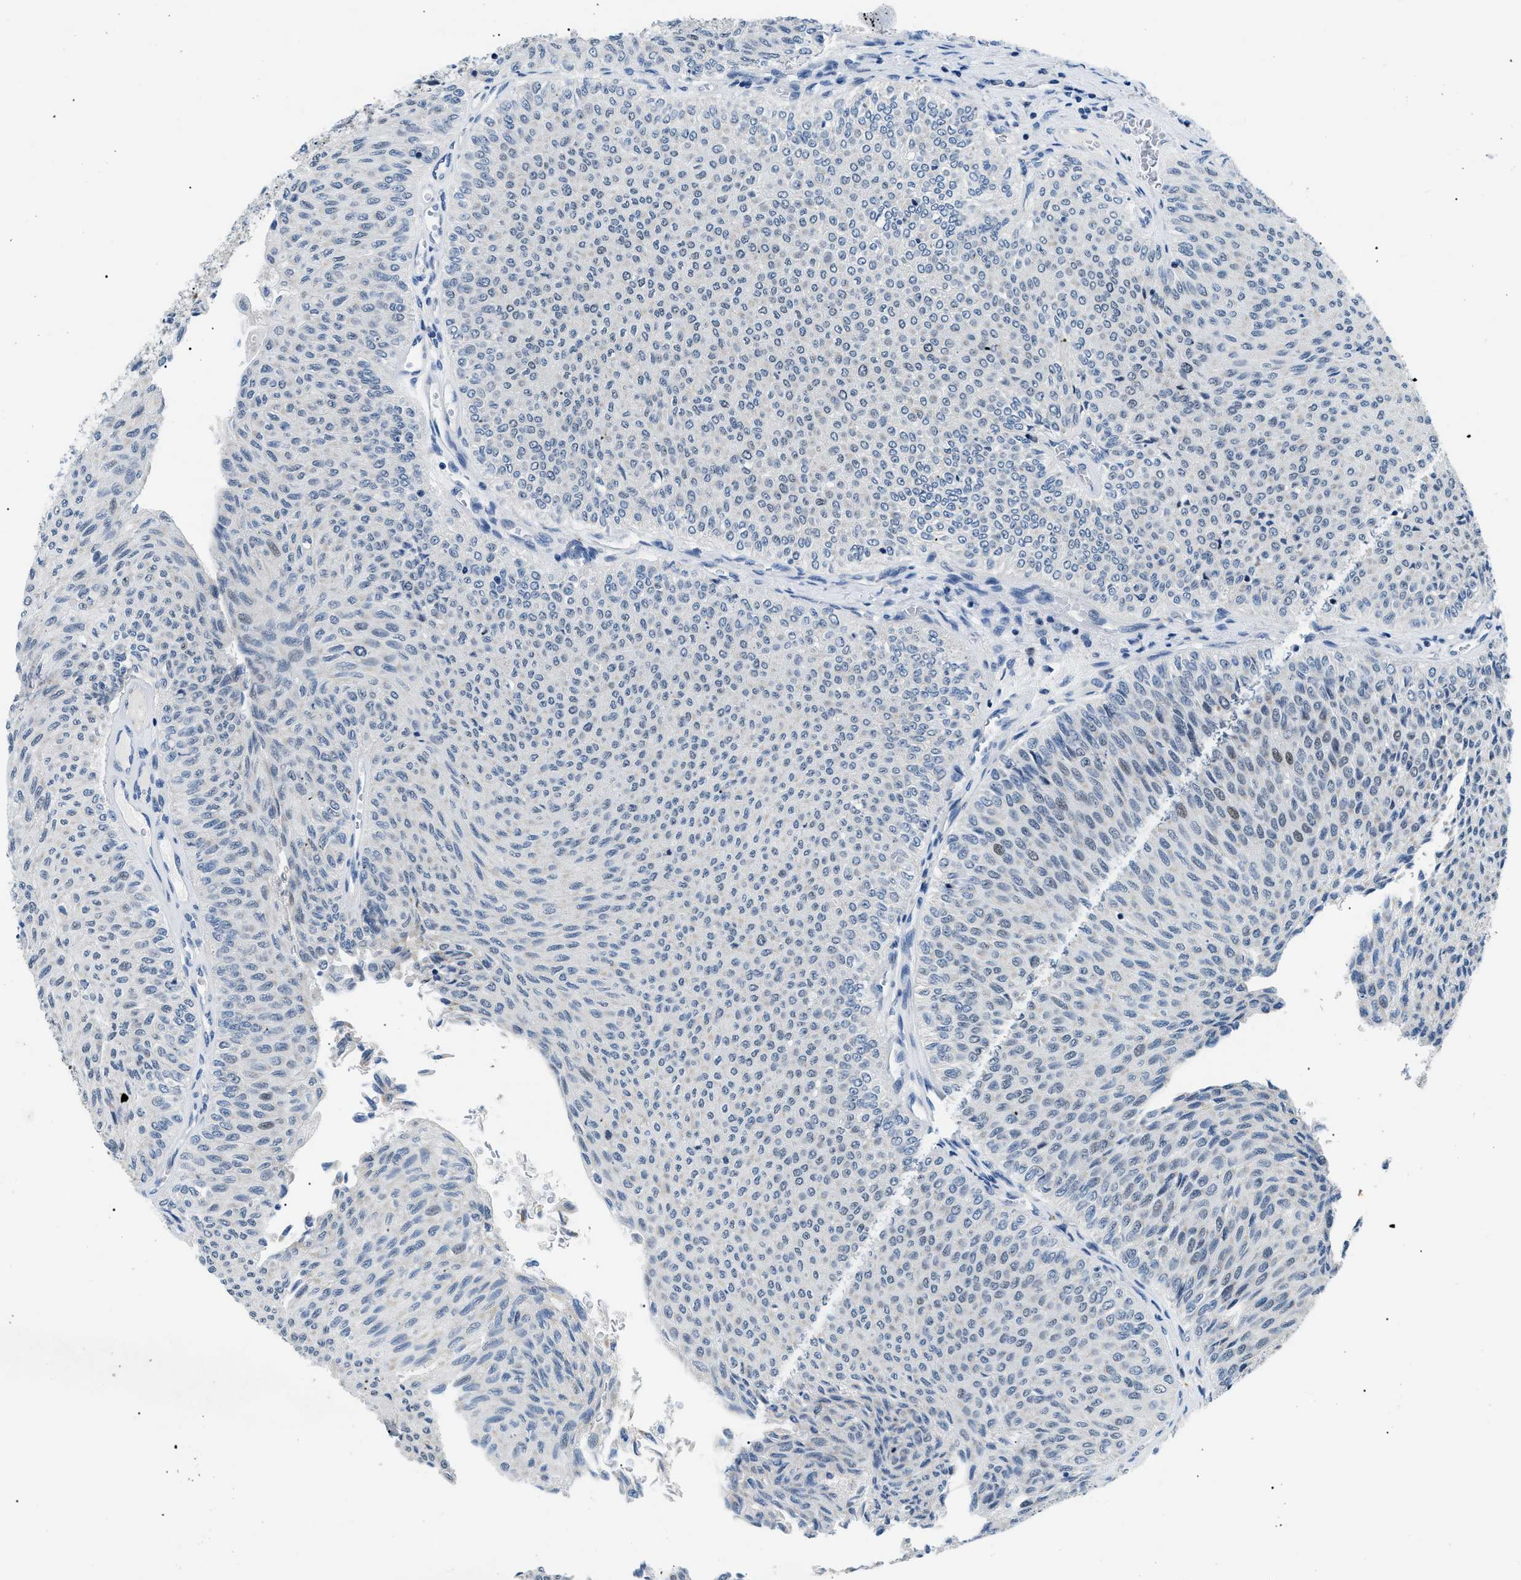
{"staining": {"intensity": "weak", "quantity": "25%-75%", "location": "cytoplasmic/membranous,nuclear"}, "tissue": "urothelial cancer", "cell_type": "Tumor cells", "image_type": "cancer", "snomed": [{"axis": "morphology", "description": "Urothelial carcinoma, Low grade"}, {"axis": "topography", "description": "Urinary bladder"}], "caption": "Low-grade urothelial carcinoma stained with immunohistochemistry (IHC) shows weak cytoplasmic/membranous and nuclear staining in approximately 25%-75% of tumor cells. The staining is performed using DAB (3,3'-diaminobenzidine) brown chromogen to label protein expression. The nuclei are counter-stained blue using hematoxylin.", "gene": "SMARCC1", "patient": {"sex": "male", "age": 78}}